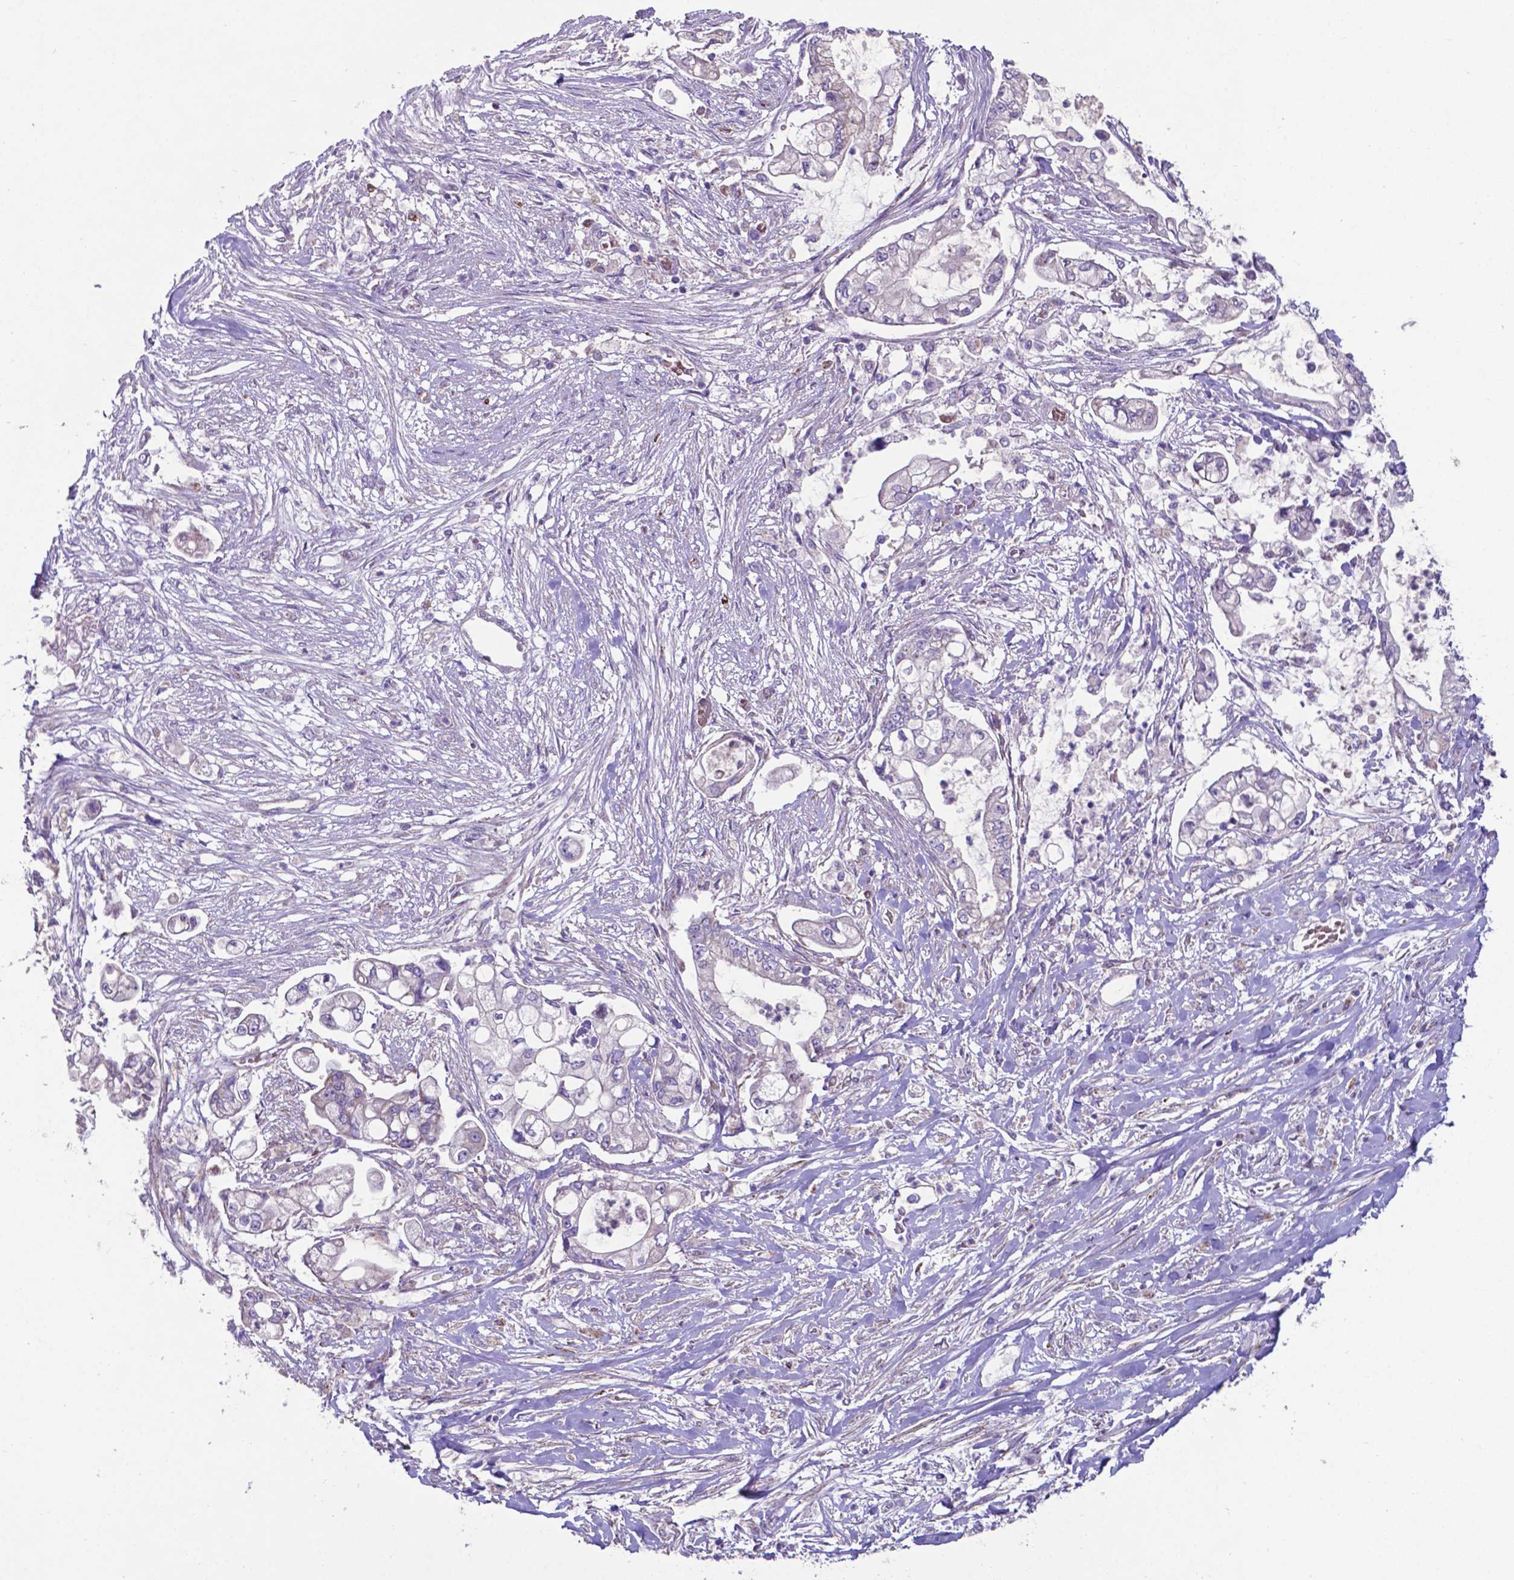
{"staining": {"intensity": "negative", "quantity": "none", "location": "none"}, "tissue": "pancreatic cancer", "cell_type": "Tumor cells", "image_type": "cancer", "snomed": [{"axis": "morphology", "description": "Adenocarcinoma, NOS"}, {"axis": "topography", "description": "Pancreas"}], "caption": "High power microscopy histopathology image of an immunohistochemistry (IHC) micrograph of pancreatic adenocarcinoma, revealing no significant expression in tumor cells.", "gene": "TYRO3", "patient": {"sex": "female", "age": 69}}